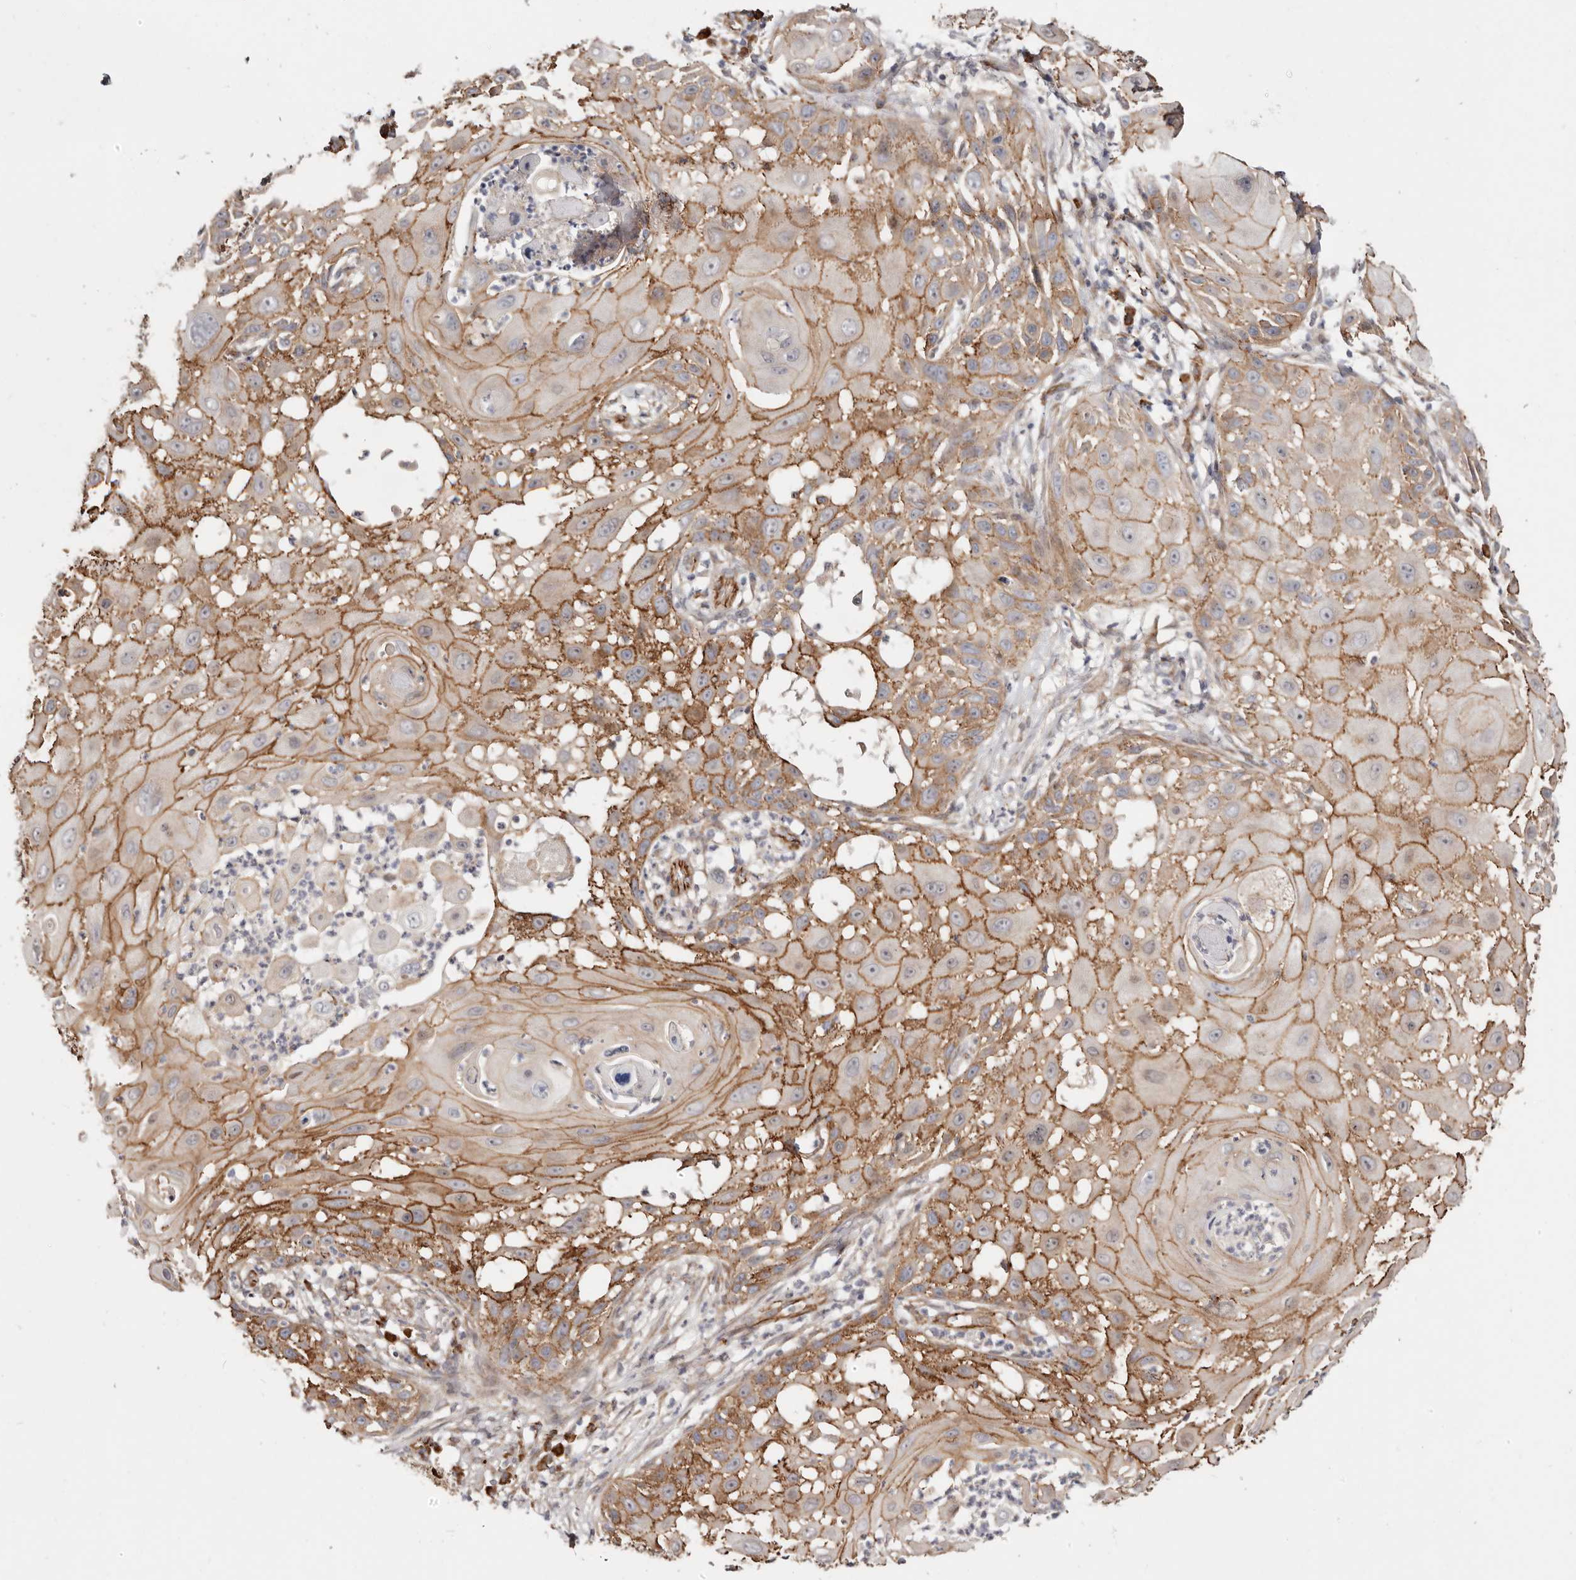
{"staining": {"intensity": "strong", "quantity": ">75%", "location": "cytoplasmic/membranous"}, "tissue": "skin cancer", "cell_type": "Tumor cells", "image_type": "cancer", "snomed": [{"axis": "morphology", "description": "Squamous cell carcinoma, NOS"}, {"axis": "topography", "description": "Skin"}], "caption": "A photomicrograph of human skin cancer stained for a protein reveals strong cytoplasmic/membranous brown staining in tumor cells. Using DAB (brown) and hematoxylin (blue) stains, captured at high magnification using brightfield microscopy.", "gene": "CTNNB1", "patient": {"sex": "female", "age": 44}}